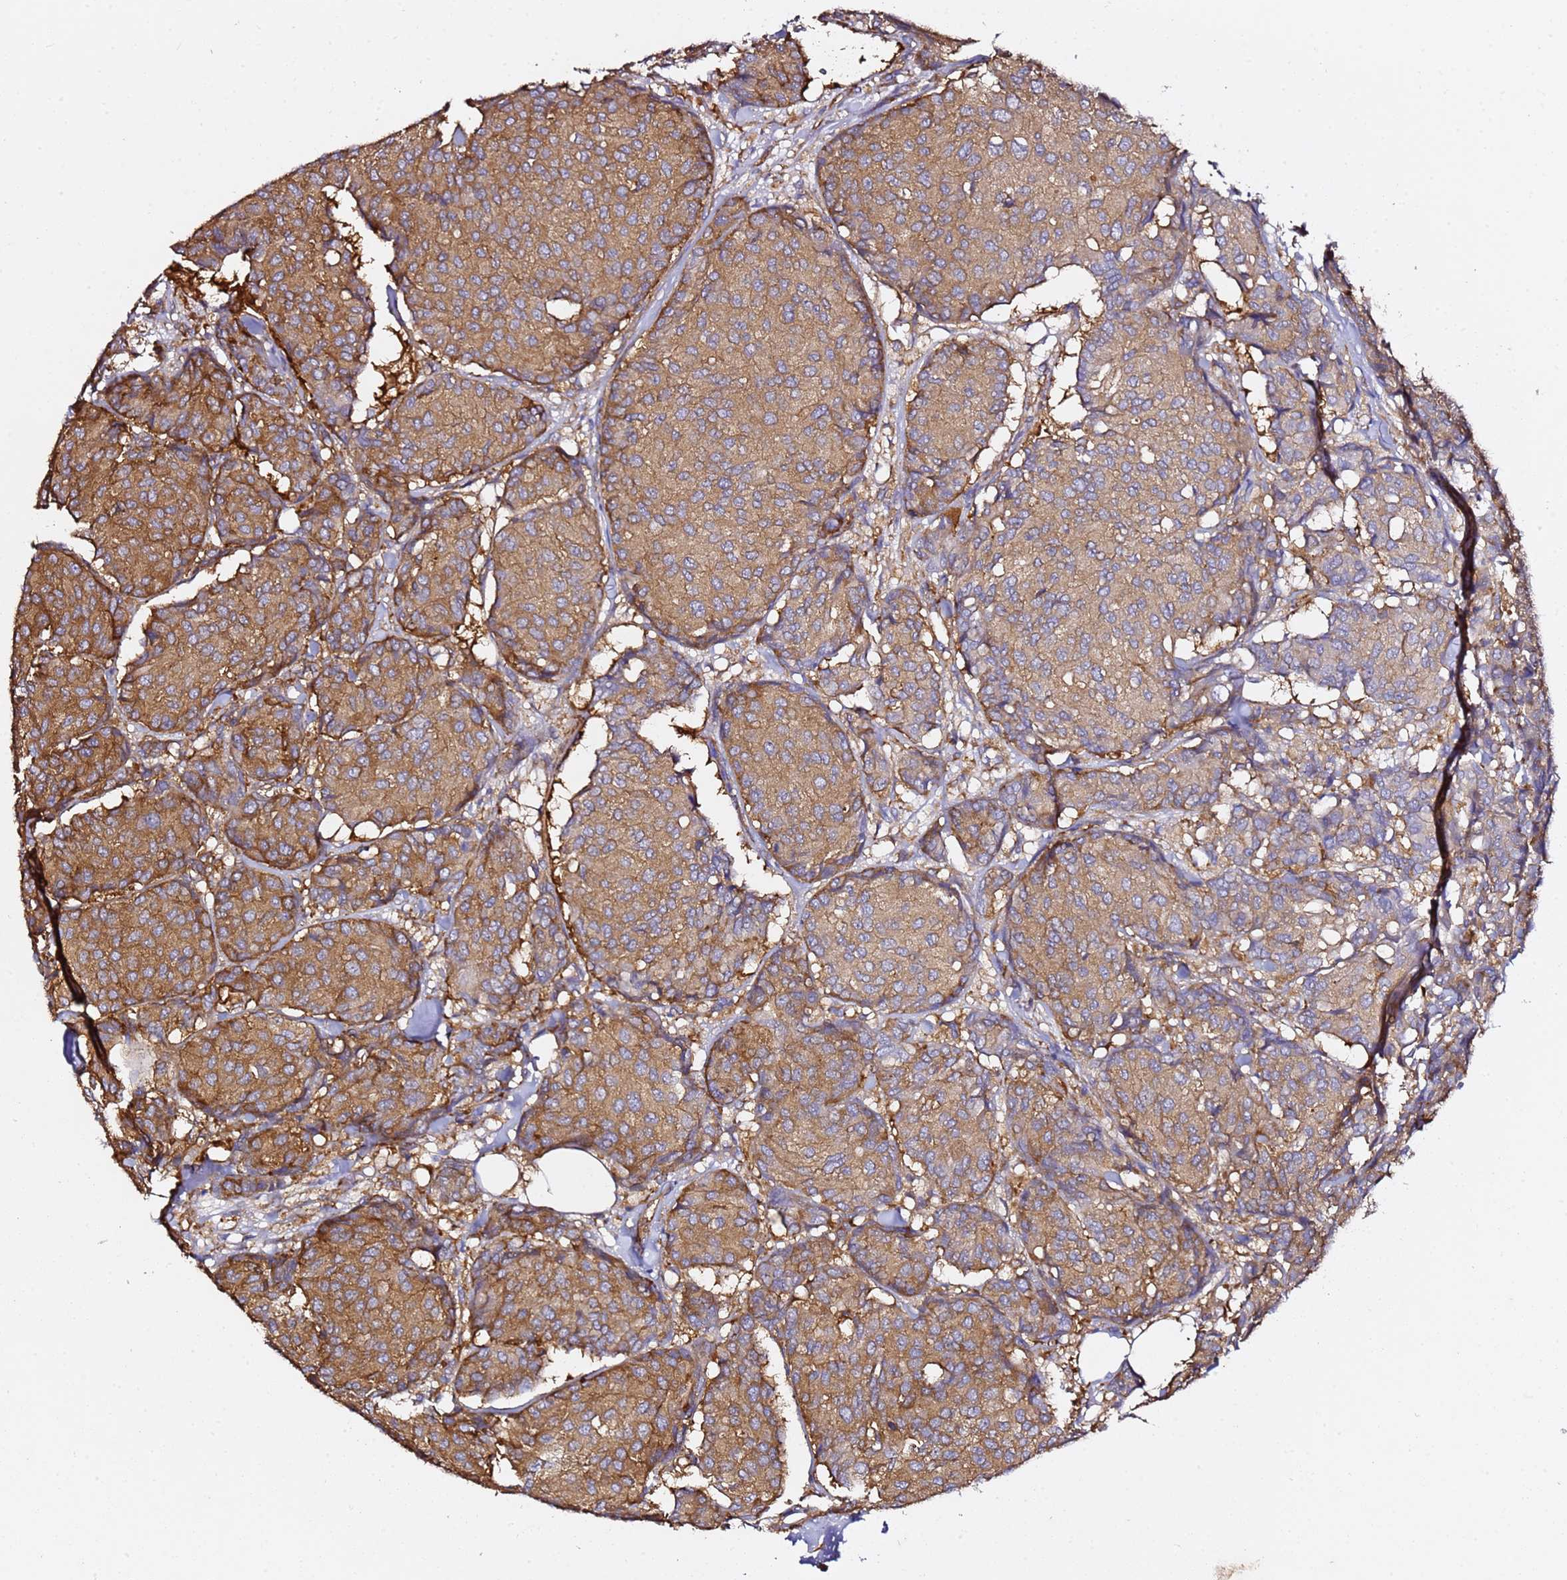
{"staining": {"intensity": "moderate", "quantity": ">75%", "location": "cytoplasmic/membranous"}, "tissue": "breast cancer", "cell_type": "Tumor cells", "image_type": "cancer", "snomed": [{"axis": "morphology", "description": "Duct carcinoma"}, {"axis": "topography", "description": "Breast"}], "caption": "Protein expression analysis of human breast cancer reveals moderate cytoplasmic/membranous positivity in approximately >75% of tumor cells. (DAB (3,3'-diaminobenzidine) = brown stain, brightfield microscopy at high magnification).", "gene": "TPST1", "patient": {"sex": "female", "age": 75}}